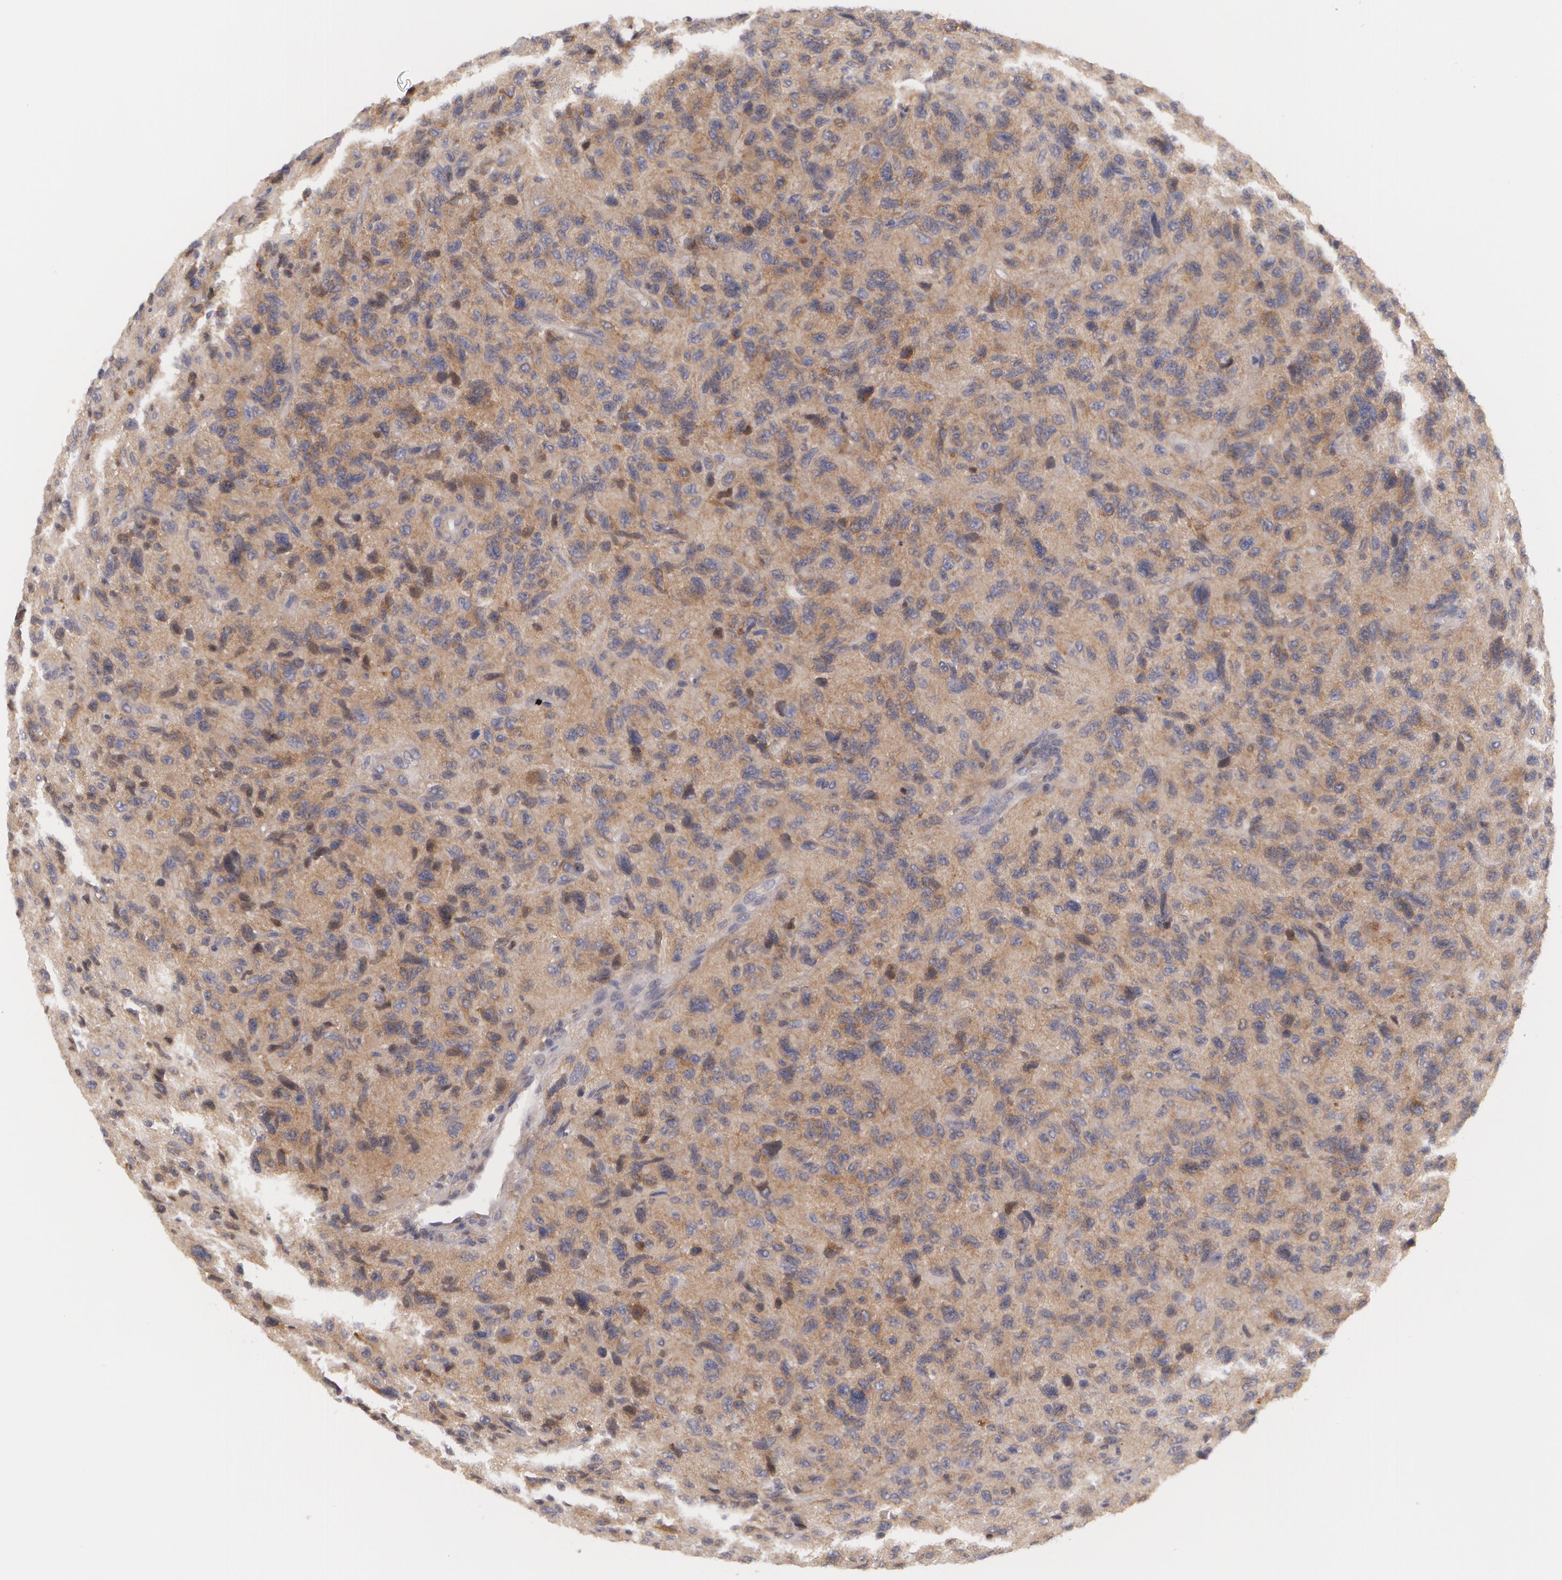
{"staining": {"intensity": "strong", "quantity": ">75%", "location": "cytoplasmic/membranous"}, "tissue": "glioma", "cell_type": "Tumor cells", "image_type": "cancer", "snomed": [{"axis": "morphology", "description": "Glioma, malignant, High grade"}, {"axis": "topography", "description": "Brain"}], "caption": "Immunohistochemical staining of glioma reveals strong cytoplasmic/membranous protein positivity in approximately >75% of tumor cells. The protein of interest is stained brown, and the nuclei are stained in blue (DAB (3,3'-diaminobenzidine) IHC with brightfield microscopy, high magnification).", "gene": "CASK", "patient": {"sex": "female", "age": 60}}